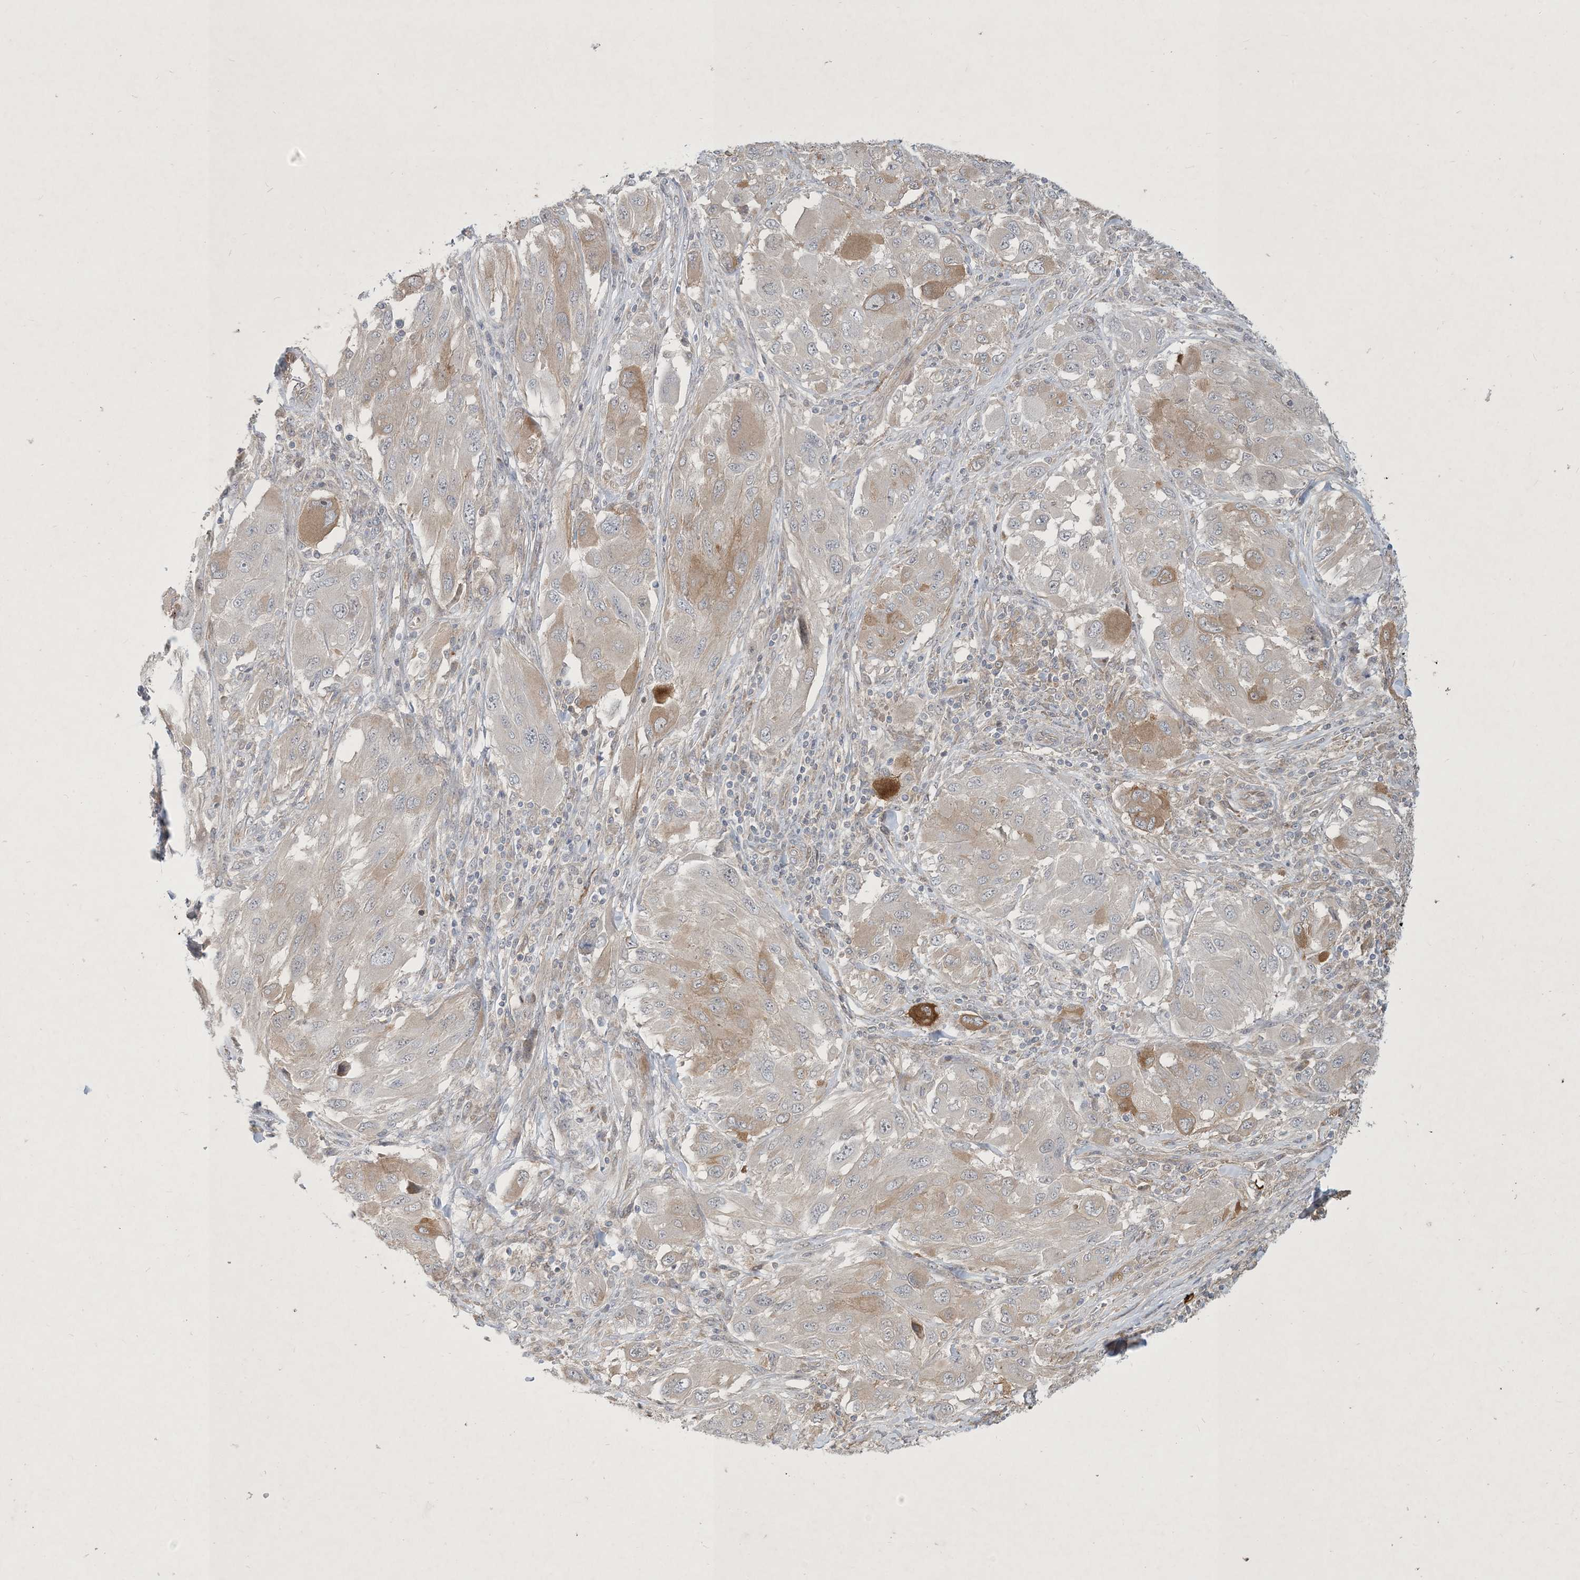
{"staining": {"intensity": "moderate", "quantity": "<25%", "location": "cytoplasmic/membranous"}, "tissue": "melanoma", "cell_type": "Tumor cells", "image_type": "cancer", "snomed": [{"axis": "morphology", "description": "Malignant melanoma, NOS"}, {"axis": "topography", "description": "Skin"}], "caption": "This is an image of immunohistochemistry (IHC) staining of malignant melanoma, which shows moderate staining in the cytoplasmic/membranous of tumor cells.", "gene": "CDS1", "patient": {"sex": "female", "age": 91}}